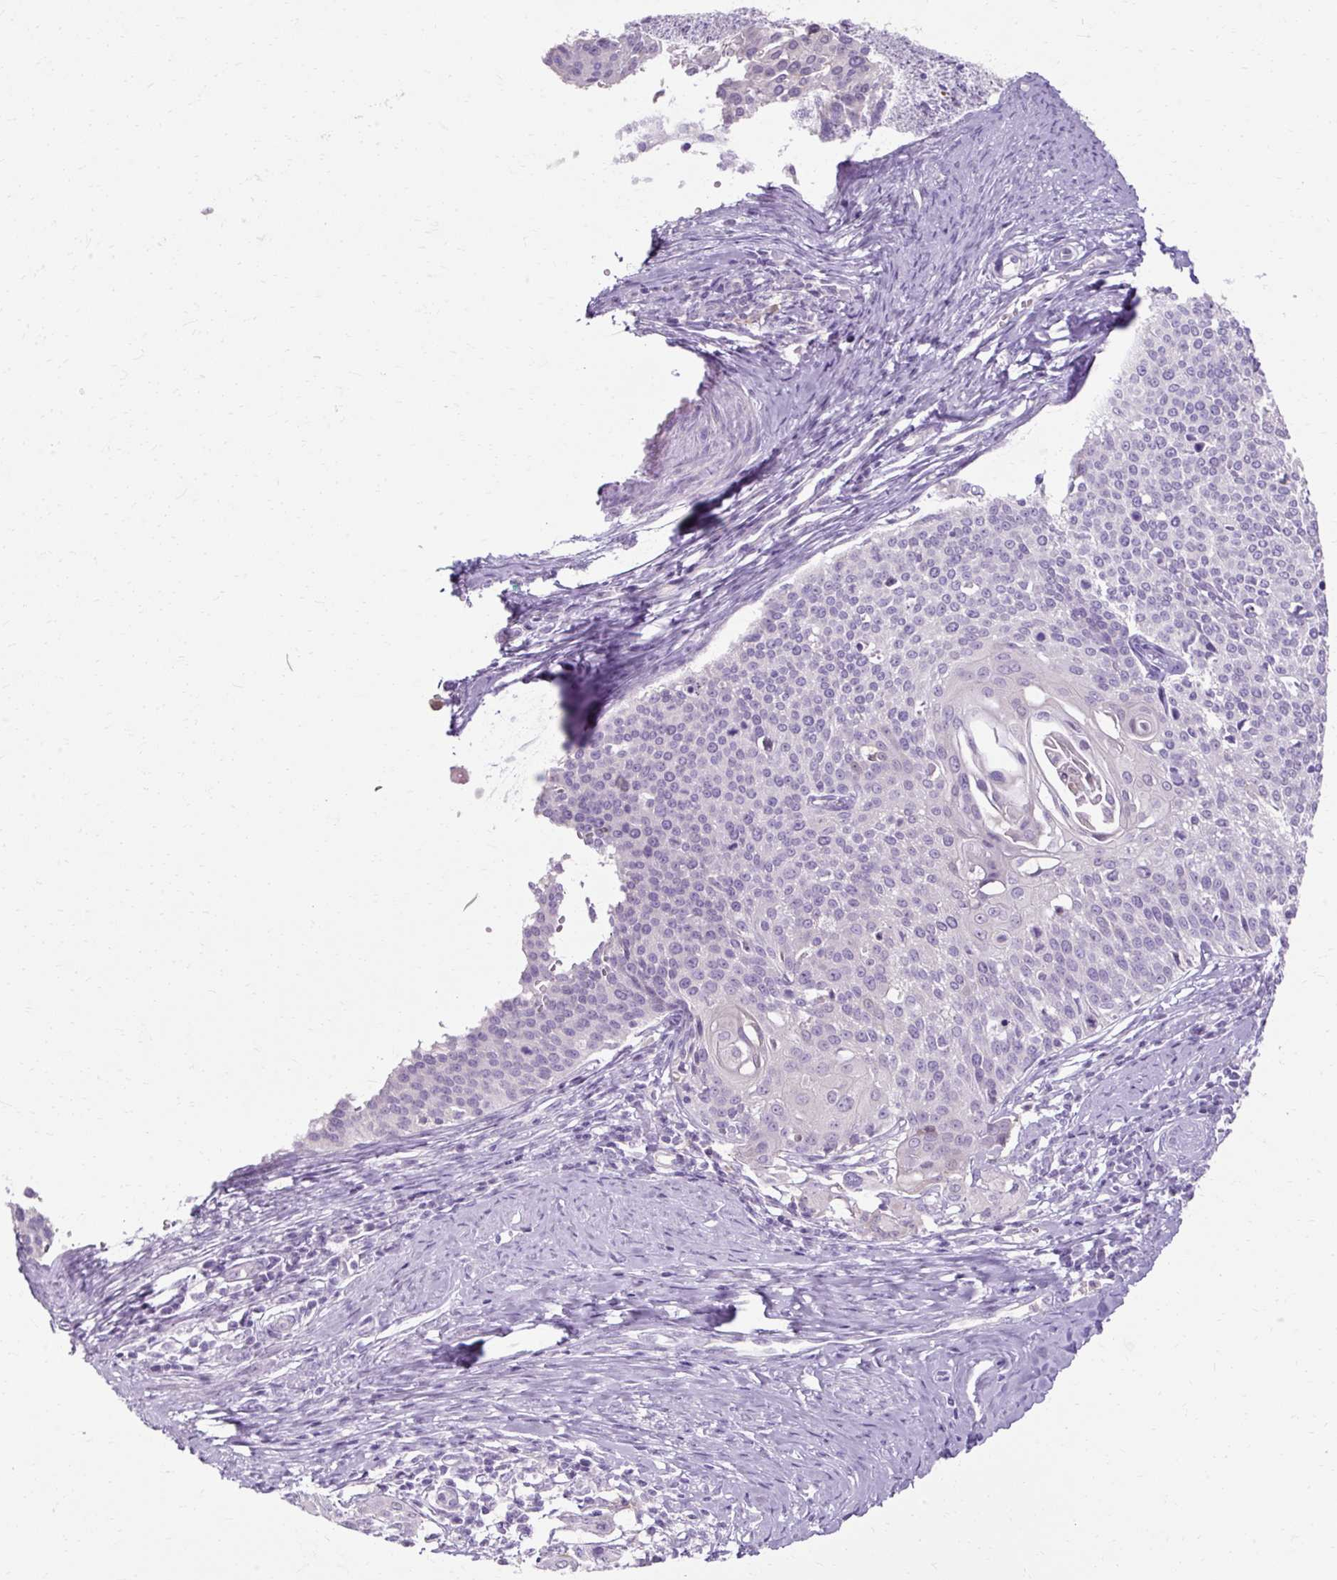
{"staining": {"intensity": "negative", "quantity": "none", "location": "none"}, "tissue": "cervical cancer", "cell_type": "Tumor cells", "image_type": "cancer", "snomed": [{"axis": "morphology", "description": "Squamous cell carcinoma, NOS"}, {"axis": "topography", "description": "Cervix"}], "caption": "The immunohistochemistry histopathology image has no significant expression in tumor cells of cervical squamous cell carcinoma tissue. The staining is performed using DAB (3,3'-diaminobenzidine) brown chromogen with nuclei counter-stained in using hematoxylin.", "gene": "HSD11B1", "patient": {"sex": "female", "age": 44}}